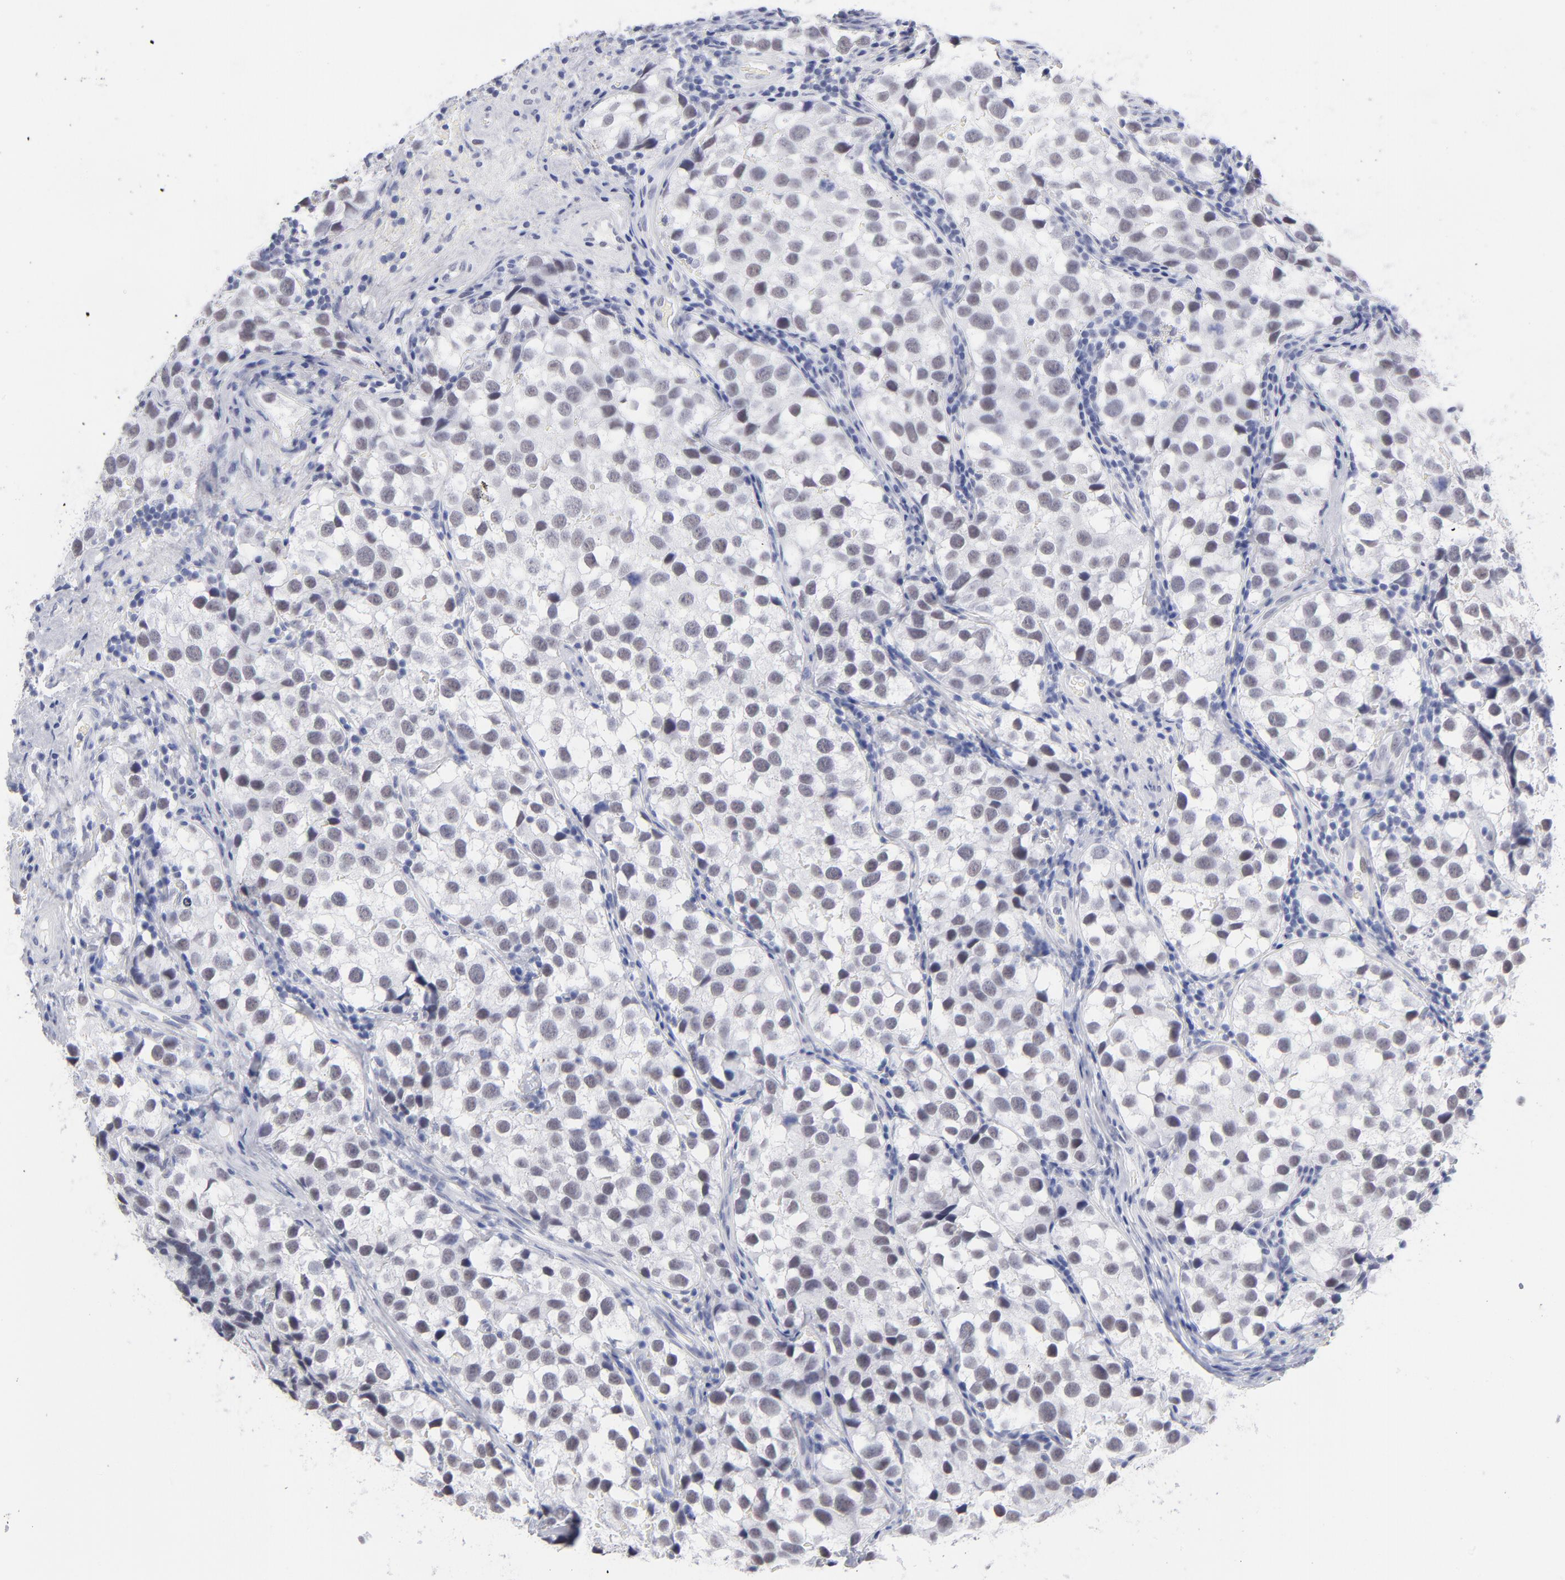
{"staining": {"intensity": "negative", "quantity": "none", "location": "none"}, "tissue": "testis cancer", "cell_type": "Tumor cells", "image_type": "cancer", "snomed": [{"axis": "morphology", "description": "Seminoma, NOS"}, {"axis": "topography", "description": "Testis"}], "caption": "Immunohistochemical staining of testis cancer (seminoma) shows no significant expression in tumor cells.", "gene": "SNRPB", "patient": {"sex": "male", "age": 39}}